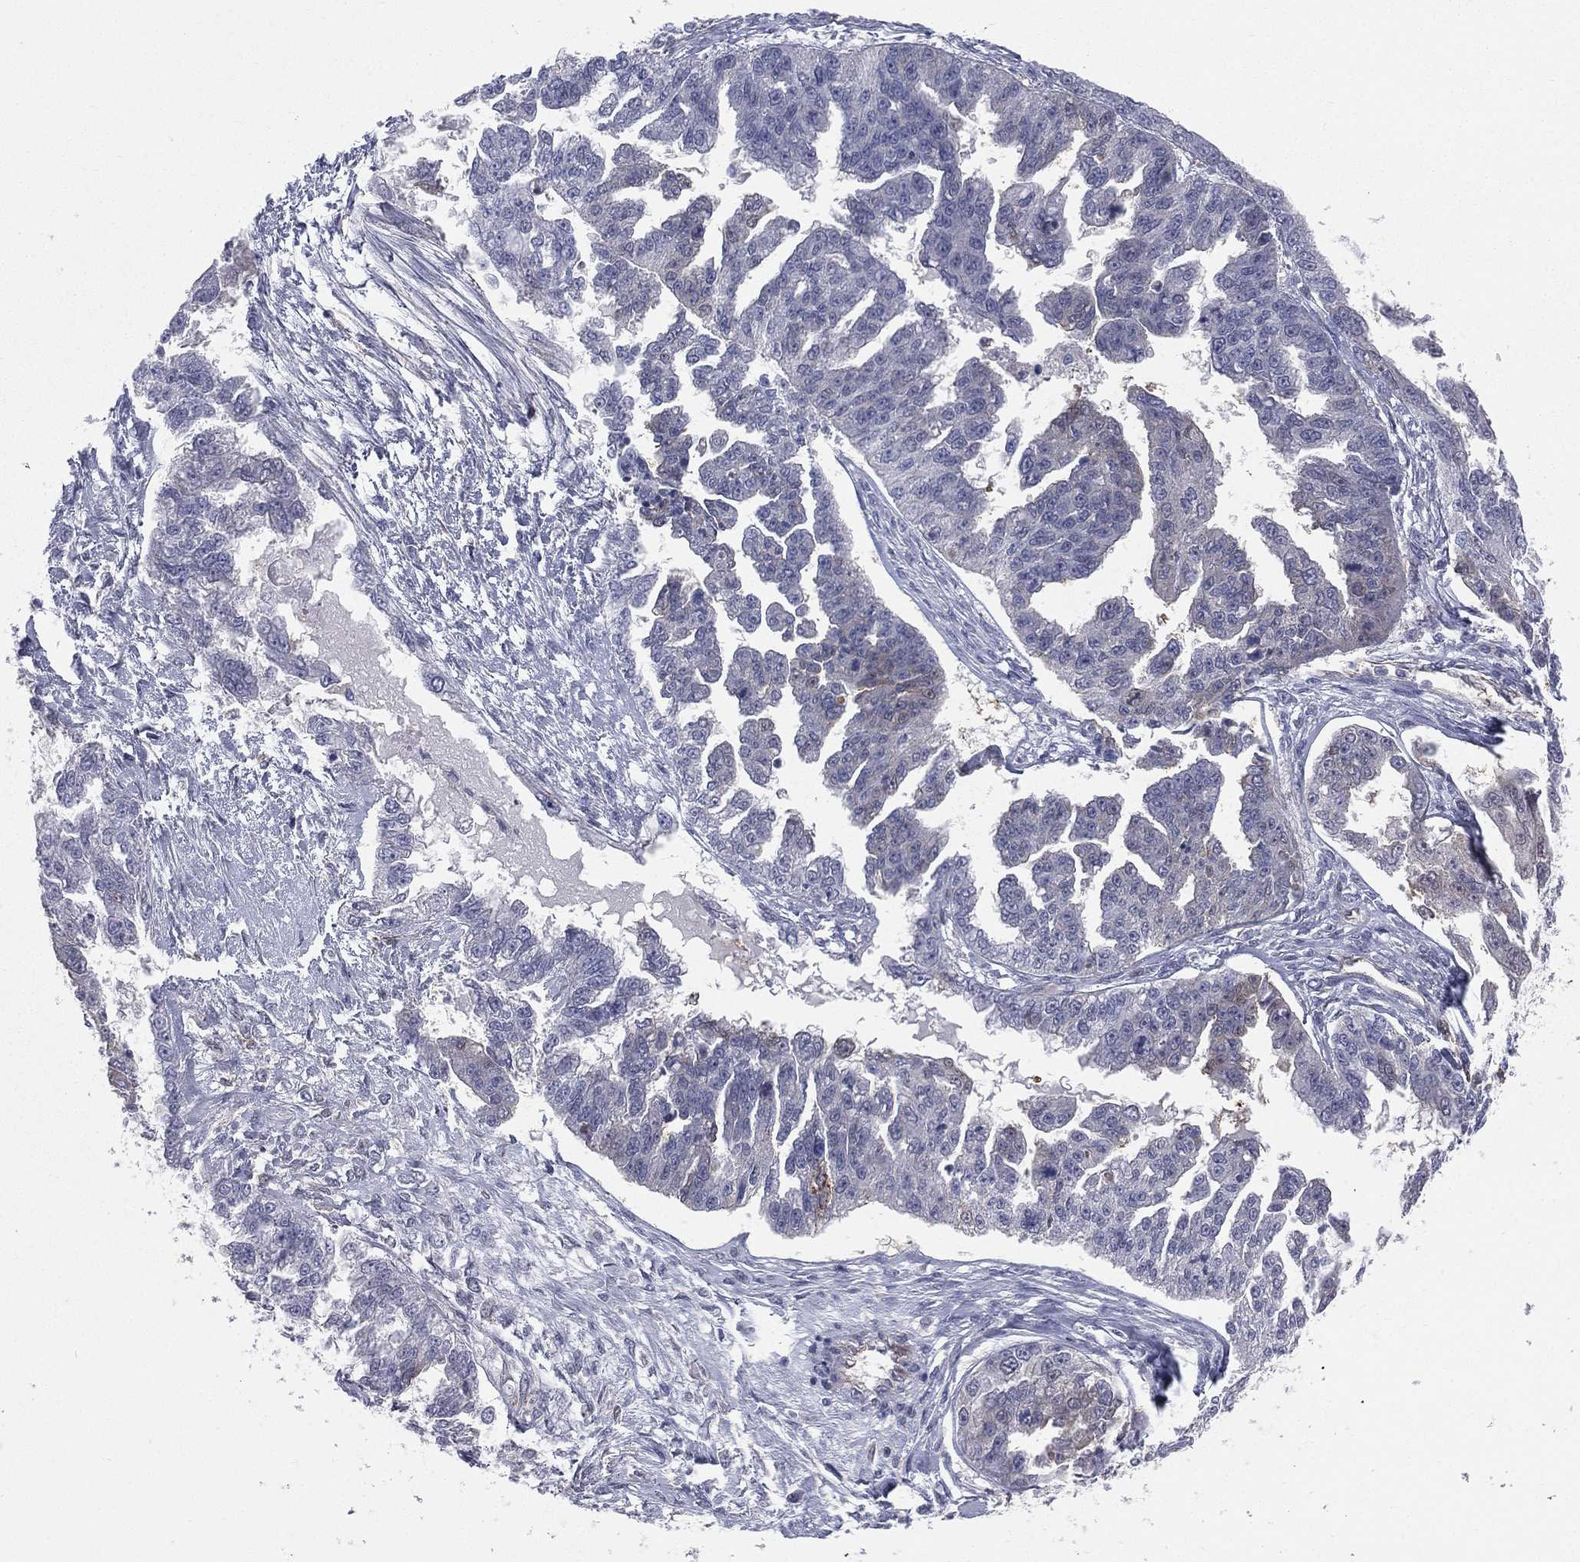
{"staining": {"intensity": "negative", "quantity": "none", "location": "none"}, "tissue": "ovarian cancer", "cell_type": "Tumor cells", "image_type": "cancer", "snomed": [{"axis": "morphology", "description": "Cystadenocarcinoma, serous, NOS"}, {"axis": "topography", "description": "Ovary"}], "caption": "A histopathology image of ovarian cancer stained for a protein reveals no brown staining in tumor cells. (DAB (3,3'-diaminobenzidine) immunohistochemistry (IHC) with hematoxylin counter stain).", "gene": "DMKN", "patient": {"sex": "female", "age": 58}}